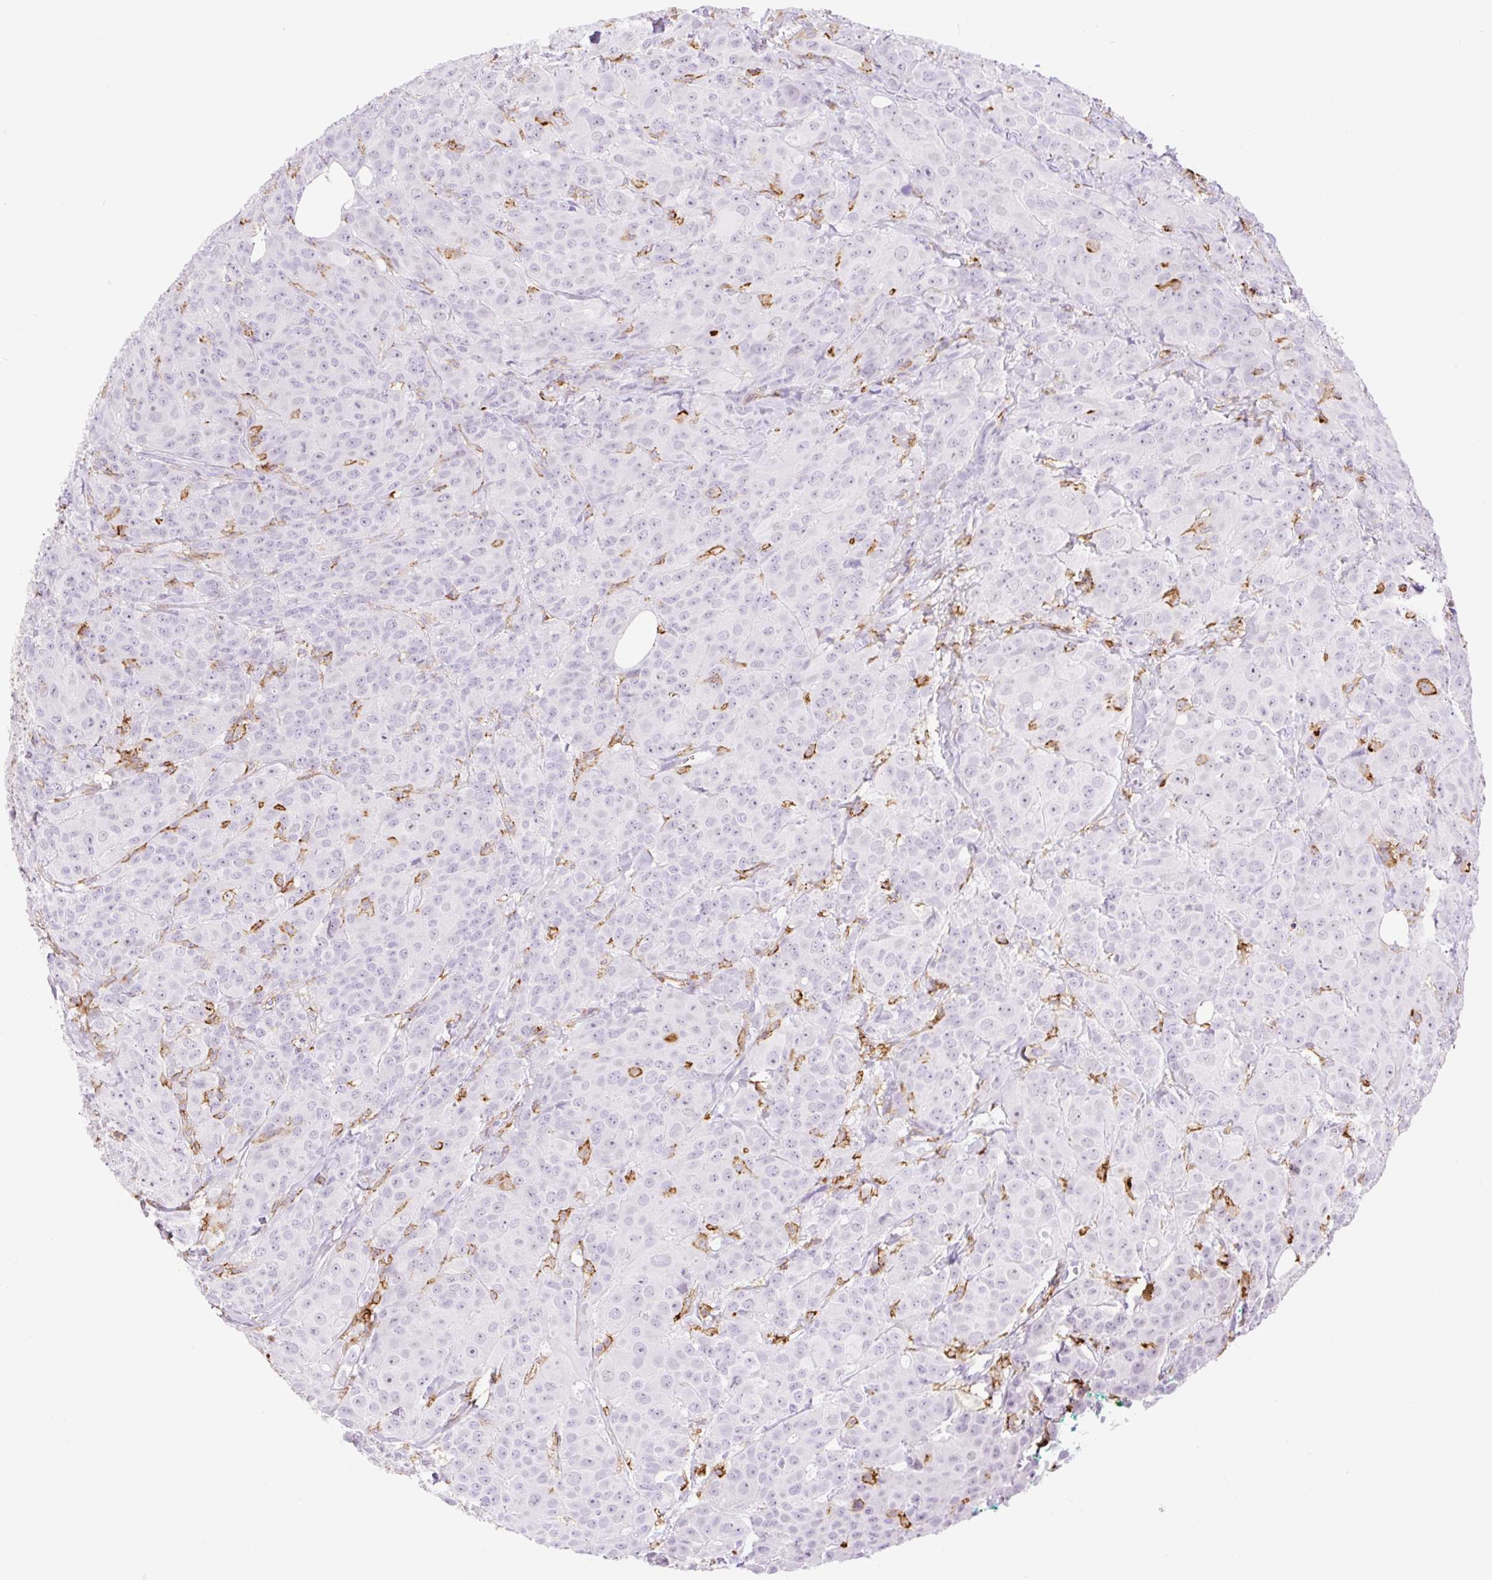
{"staining": {"intensity": "negative", "quantity": "none", "location": "none"}, "tissue": "breast cancer", "cell_type": "Tumor cells", "image_type": "cancer", "snomed": [{"axis": "morphology", "description": "Normal tissue, NOS"}, {"axis": "morphology", "description": "Duct carcinoma"}, {"axis": "topography", "description": "Breast"}], "caption": "IHC photomicrograph of breast intraductal carcinoma stained for a protein (brown), which demonstrates no expression in tumor cells.", "gene": "SIGLEC1", "patient": {"sex": "female", "age": 43}}